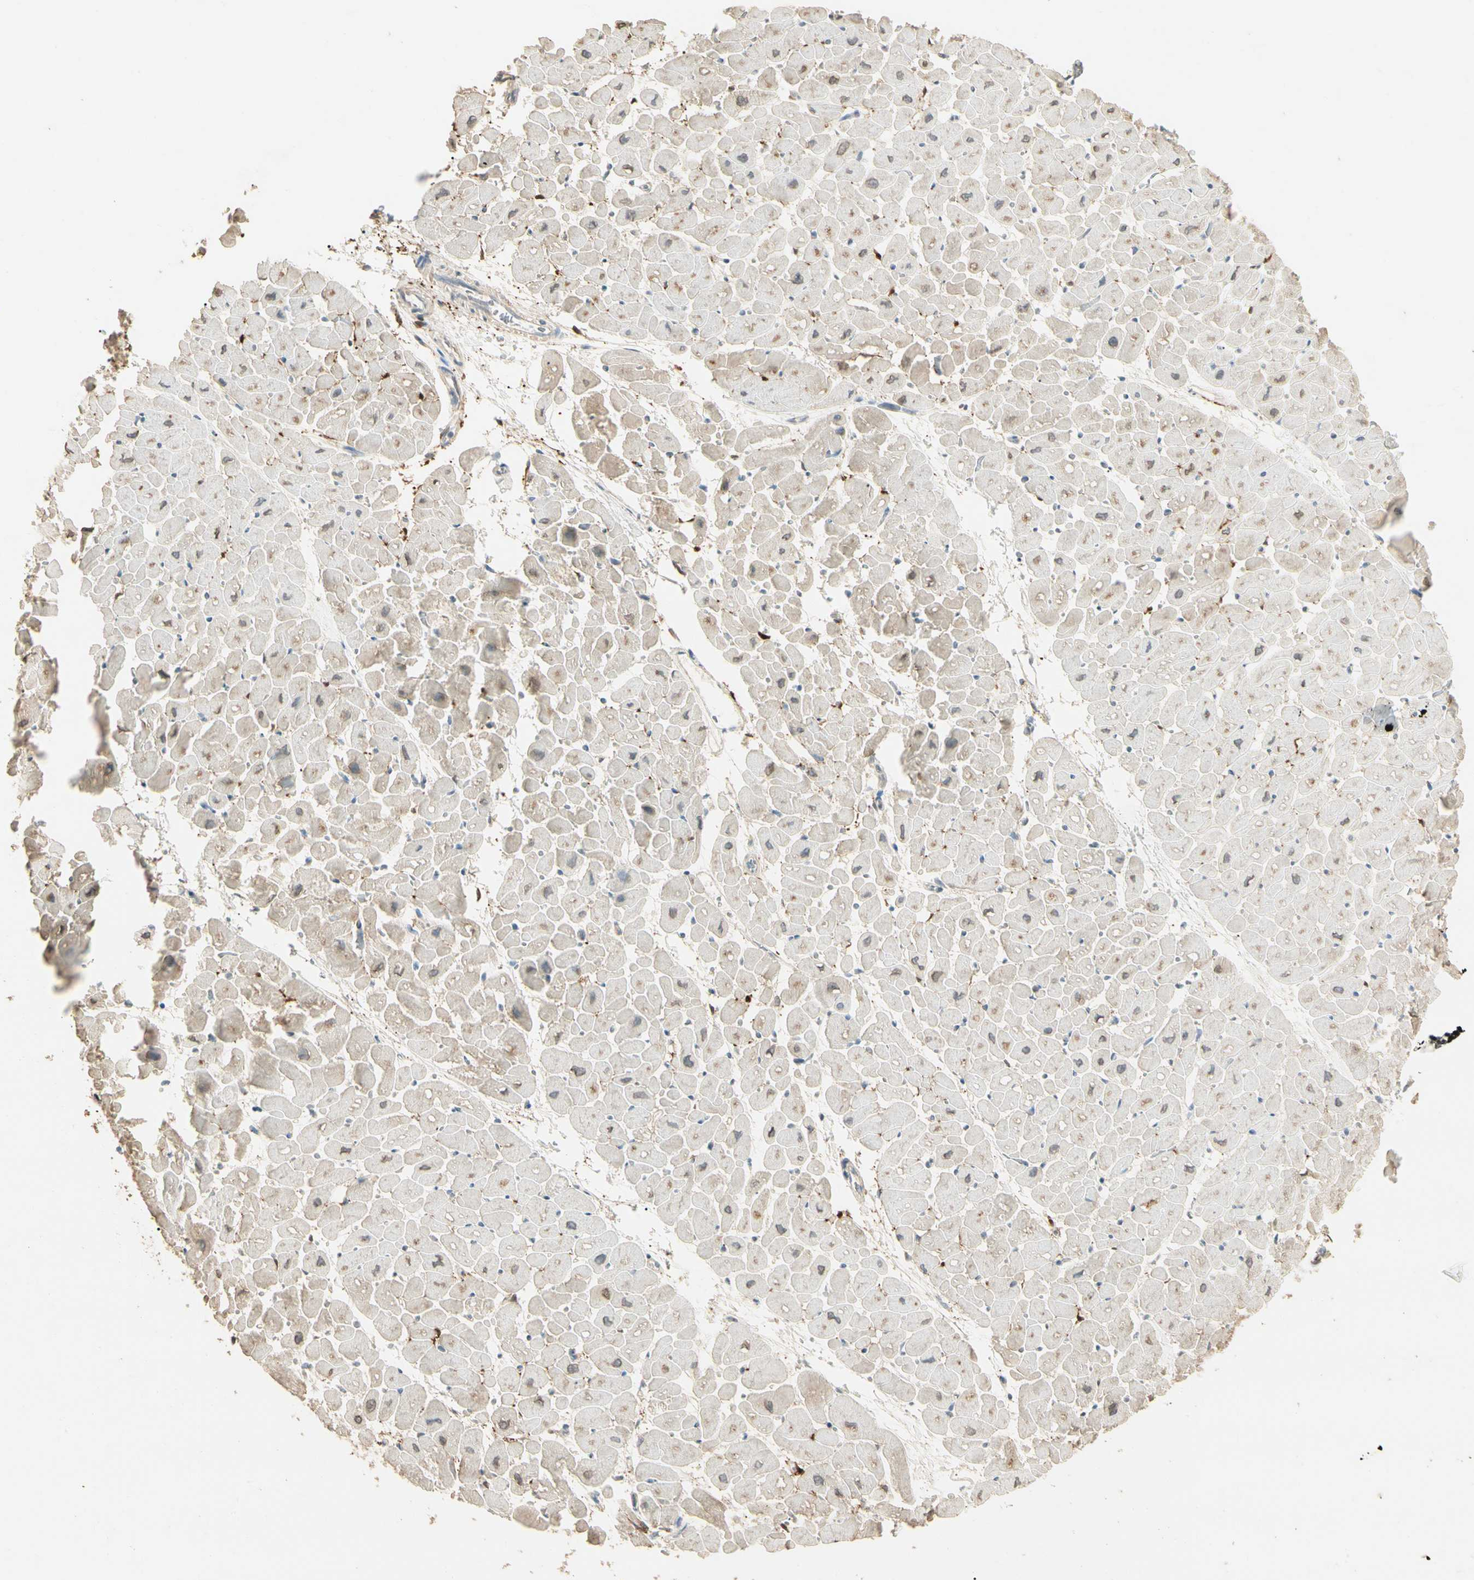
{"staining": {"intensity": "weak", "quantity": "25%-75%", "location": "cytoplasmic/membranous"}, "tissue": "heart muscle", "cell_type": "Cardiomyocytes", "image_type": "normal", "snomed": [{"axis": "morphology", "description": "Normal tissue, NOS"}, {"axis": "topography", "description": "Heart"}], "caption": "Weak cytoplasmic/membranous expression for a protein is seen in approximately 25%-75% of cardiomyocytes of normal heart muscle using IHC.", "gene": "GNE", "patient": {"sex": "male", "age": 45}}